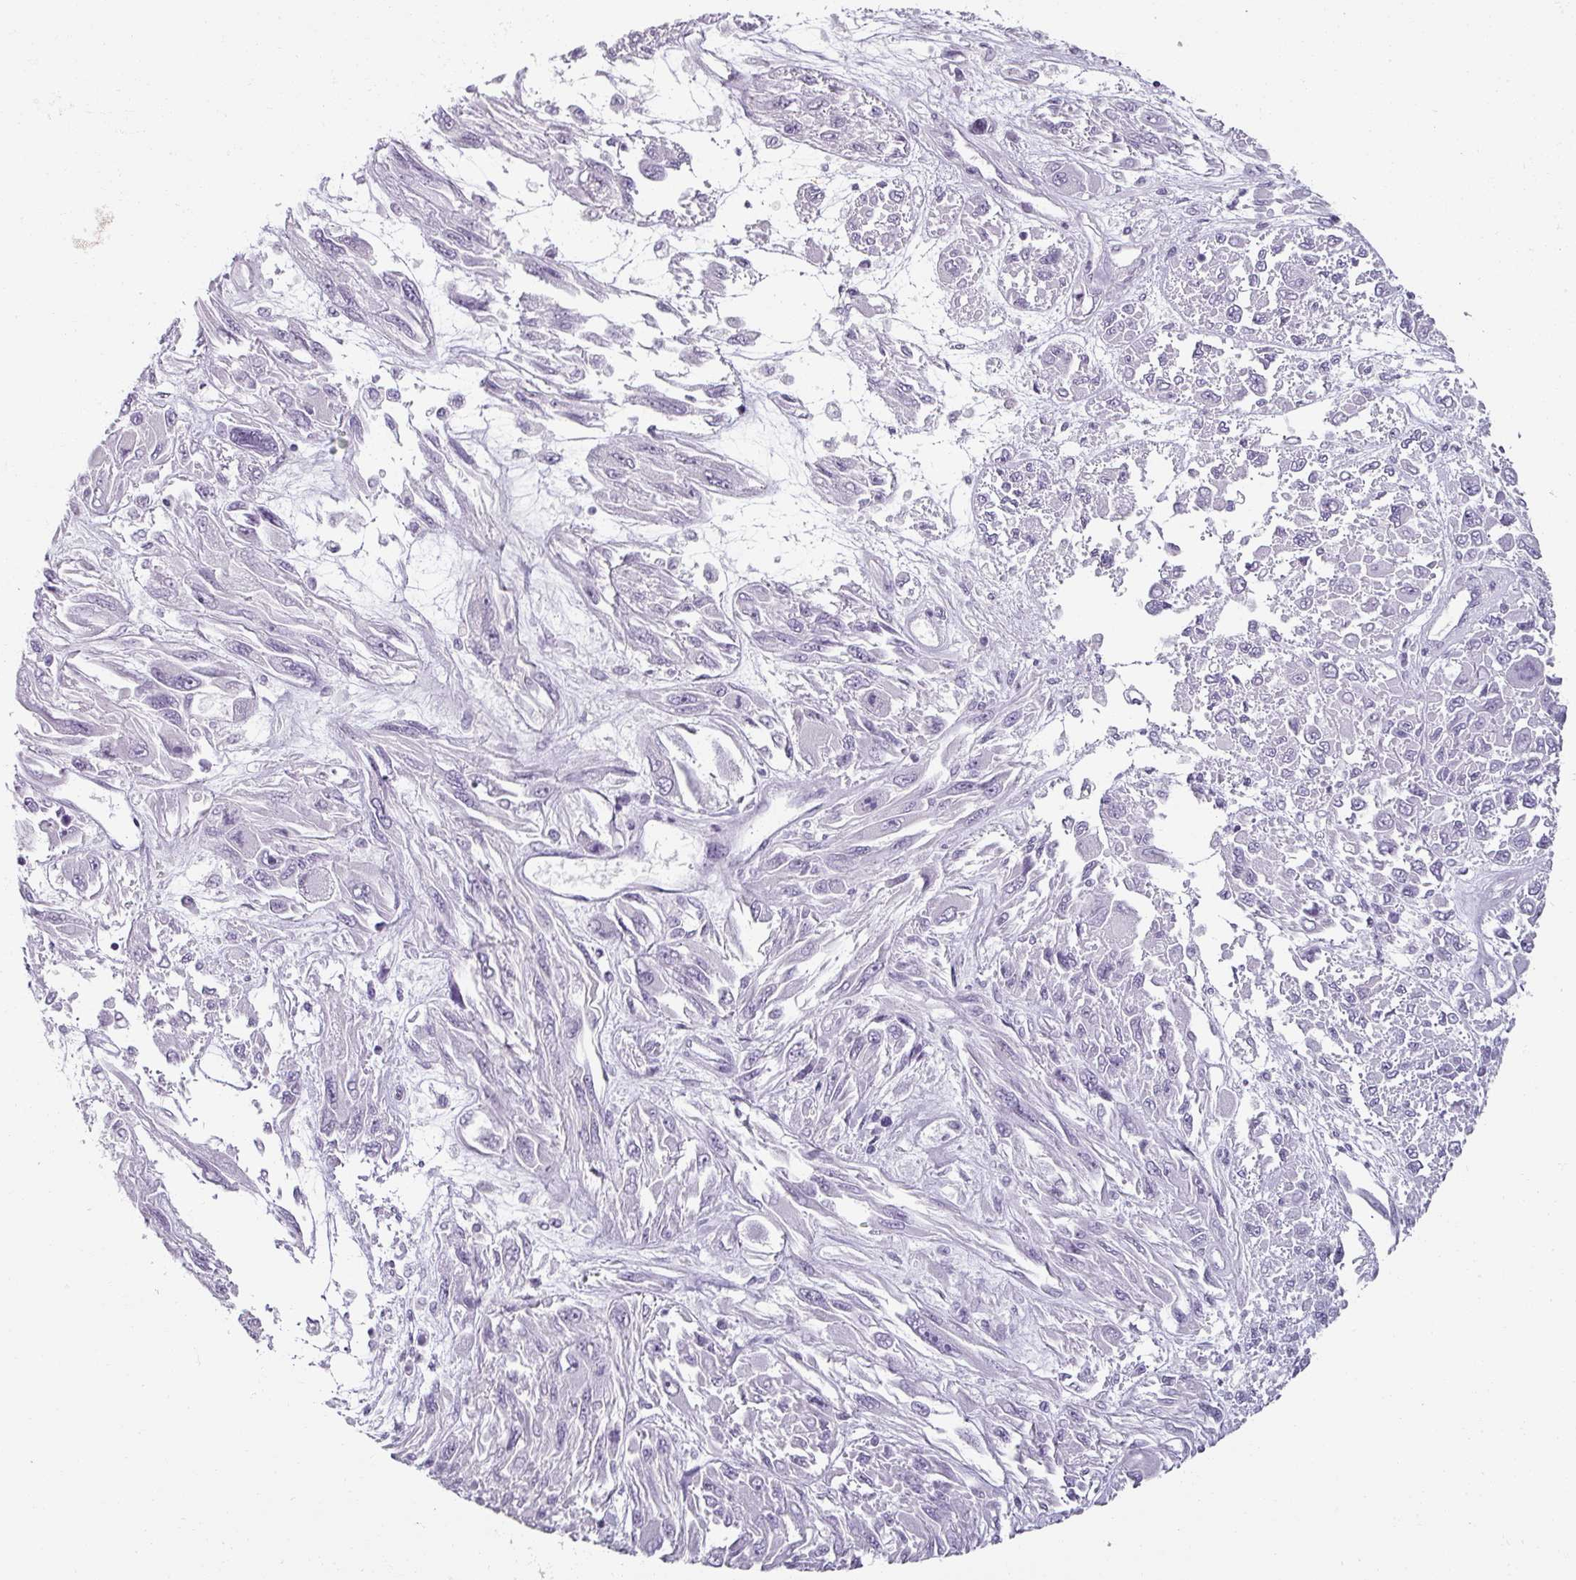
{"staining": {"intensity": "negative", "quantity": "none", "location": "none"}, "tissue": "melanoma", "cell_type": "Tumor cells", "image_type": "cancer", "snomed": [{"axis": "morphology", "description": "Malignant melanoma, NOS"}, {"axis": "topography", "description": "Skin"}], "caption": "Photomicrograph shows no significant protein expression in tumor cells of malignant melanoma. (DAB (3,3'-diaminobenzidine) immunohistochemistry (IHC) visualized using brightfield microscopy, high magnification).", "gene": "REG3G", "patient": {"sex": "female", "age": 91}}